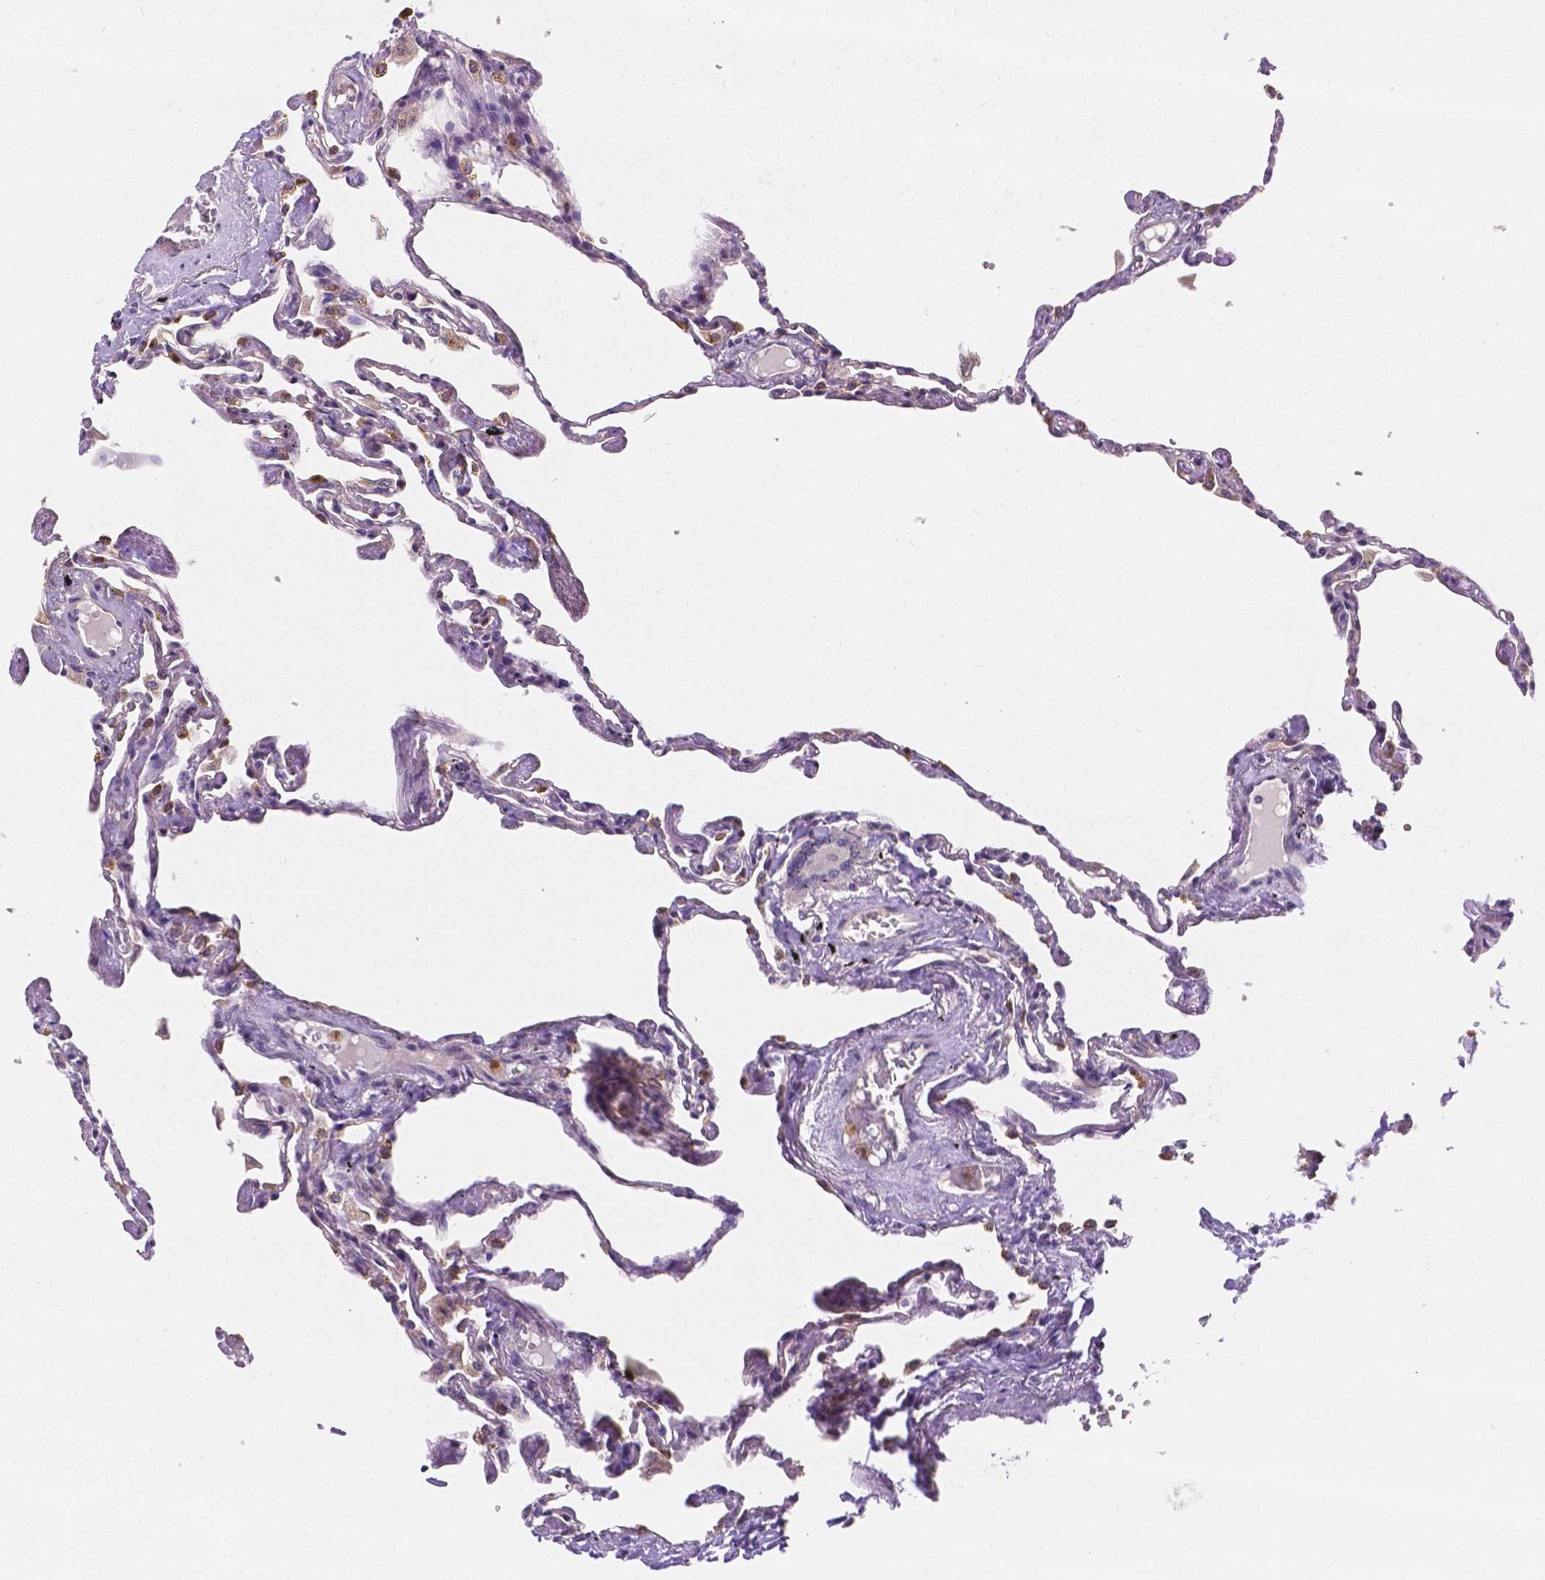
{"staining": {"intensity": "weak", "quantity": "25%-75%", "location": "cytoplasmic/membranous"}, "tissue": "lung", "cell_type": "Alveolar cells", "image_type": "normal", "snomed": [{"axis": "morphology", "description": "Normal tissue, NOS"}, {"axis": "topography", "description": "Lung"}], "caption": "This micrograph shows immunohistochemistry (IHC) staining of benign lung, with low weak cytoplasmic/membranous expression in about 25%-75% of alveolar cells.", "gene": "ZNRD2", "patient": {"sex": "female", "age": 67}}